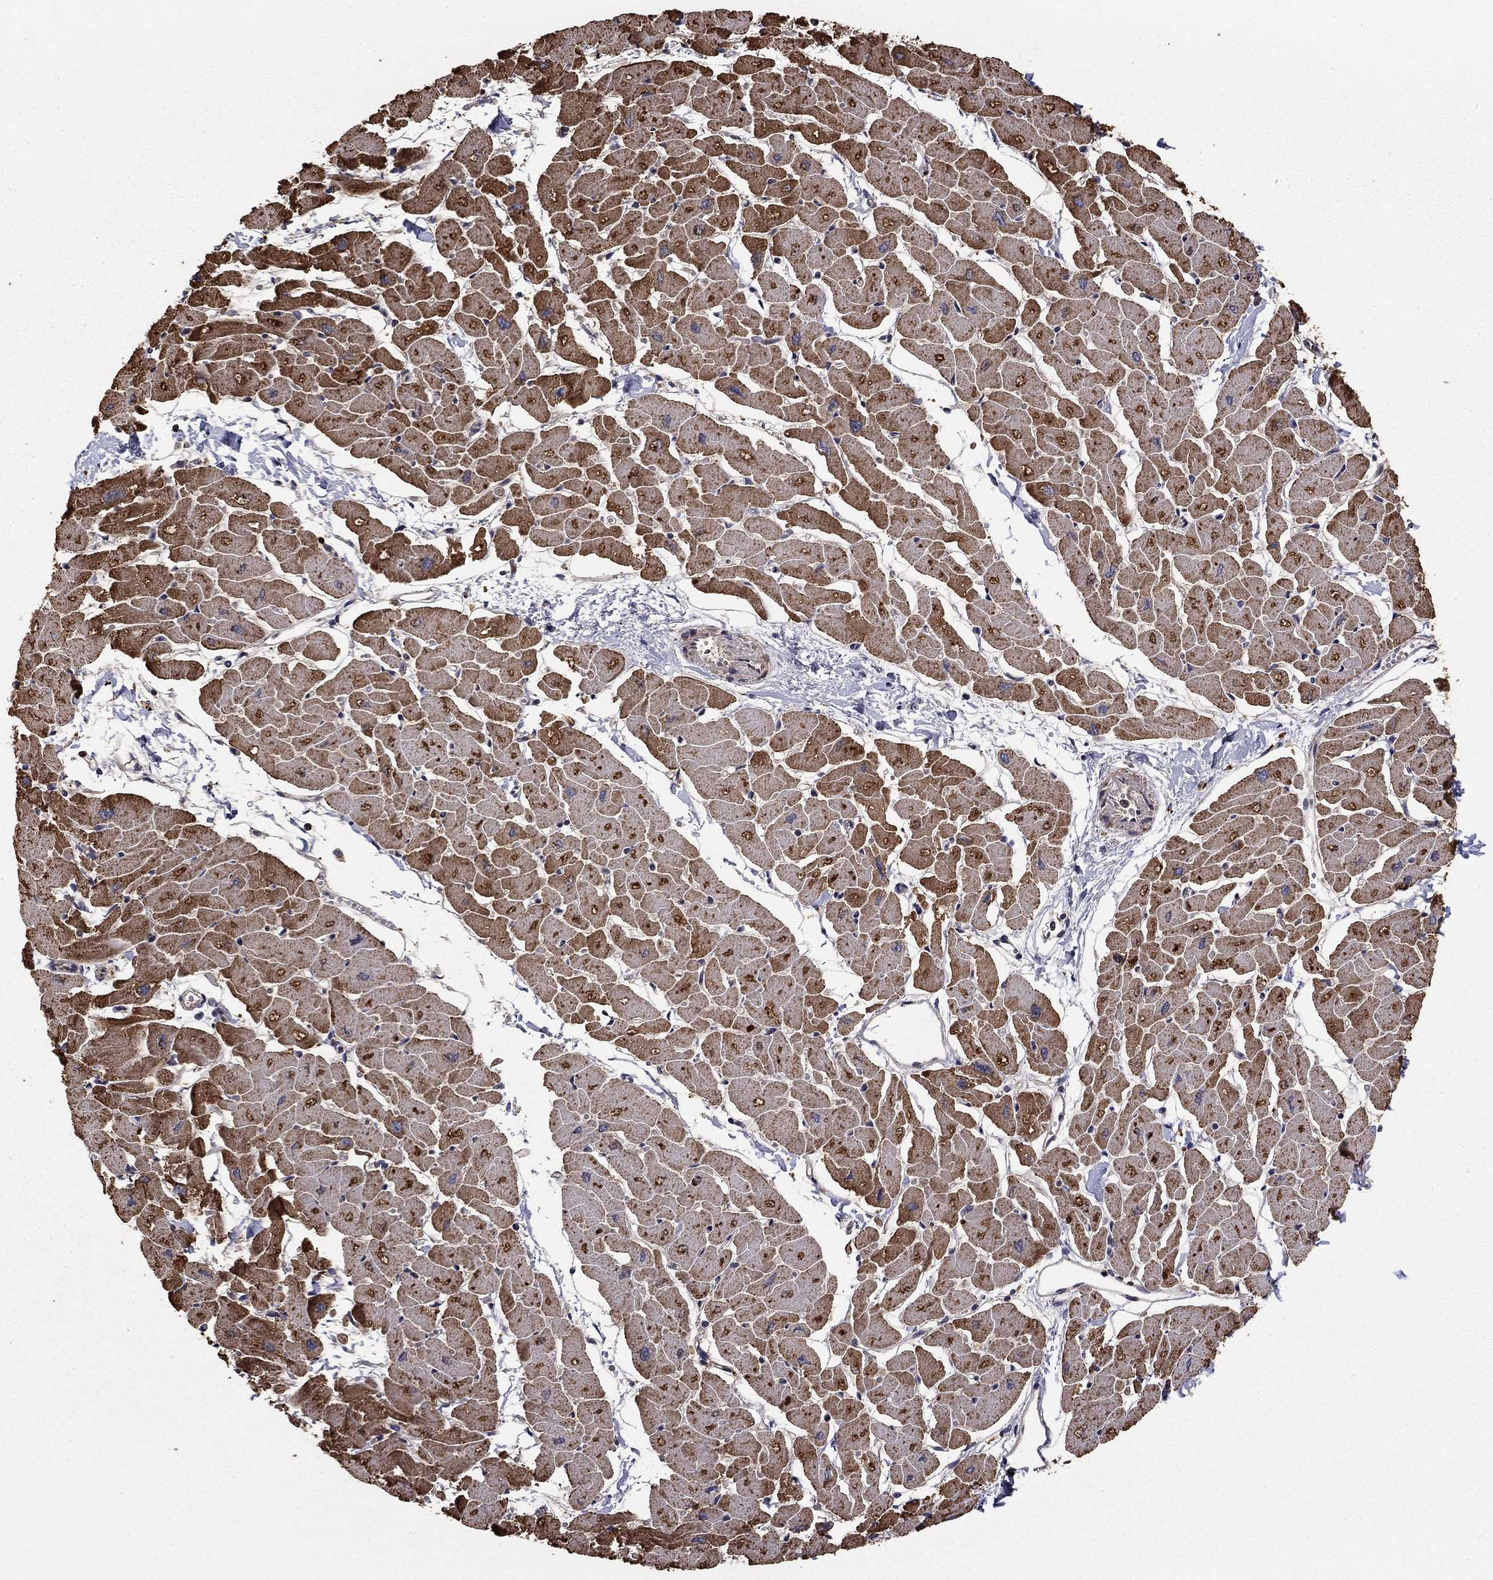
{"staining": {"intensity": "strong", "quantity": ">75%", "location": "cytoplasmic/membranous"}, "tissue": "heart muscle", "cell_type": "Cardiomyocytes", "image_type": "normal", "snomed": [{"axis": "morphology", "description": "Normal tissue, NOS"}, {"axis": "topography", "description": "Heart"}], "caption": "A brown stain highlights strong cytoplasmic/membranous positivity of a protein in cardiomyocytes of benign heart muscle. The protein of interest is stained brown, and the nuclei are stained in blue (DAB IHC with brightfield microscopy, high magnification).", "gene": "ACOT13", "patient": {"sex": "male", "age": 57}}